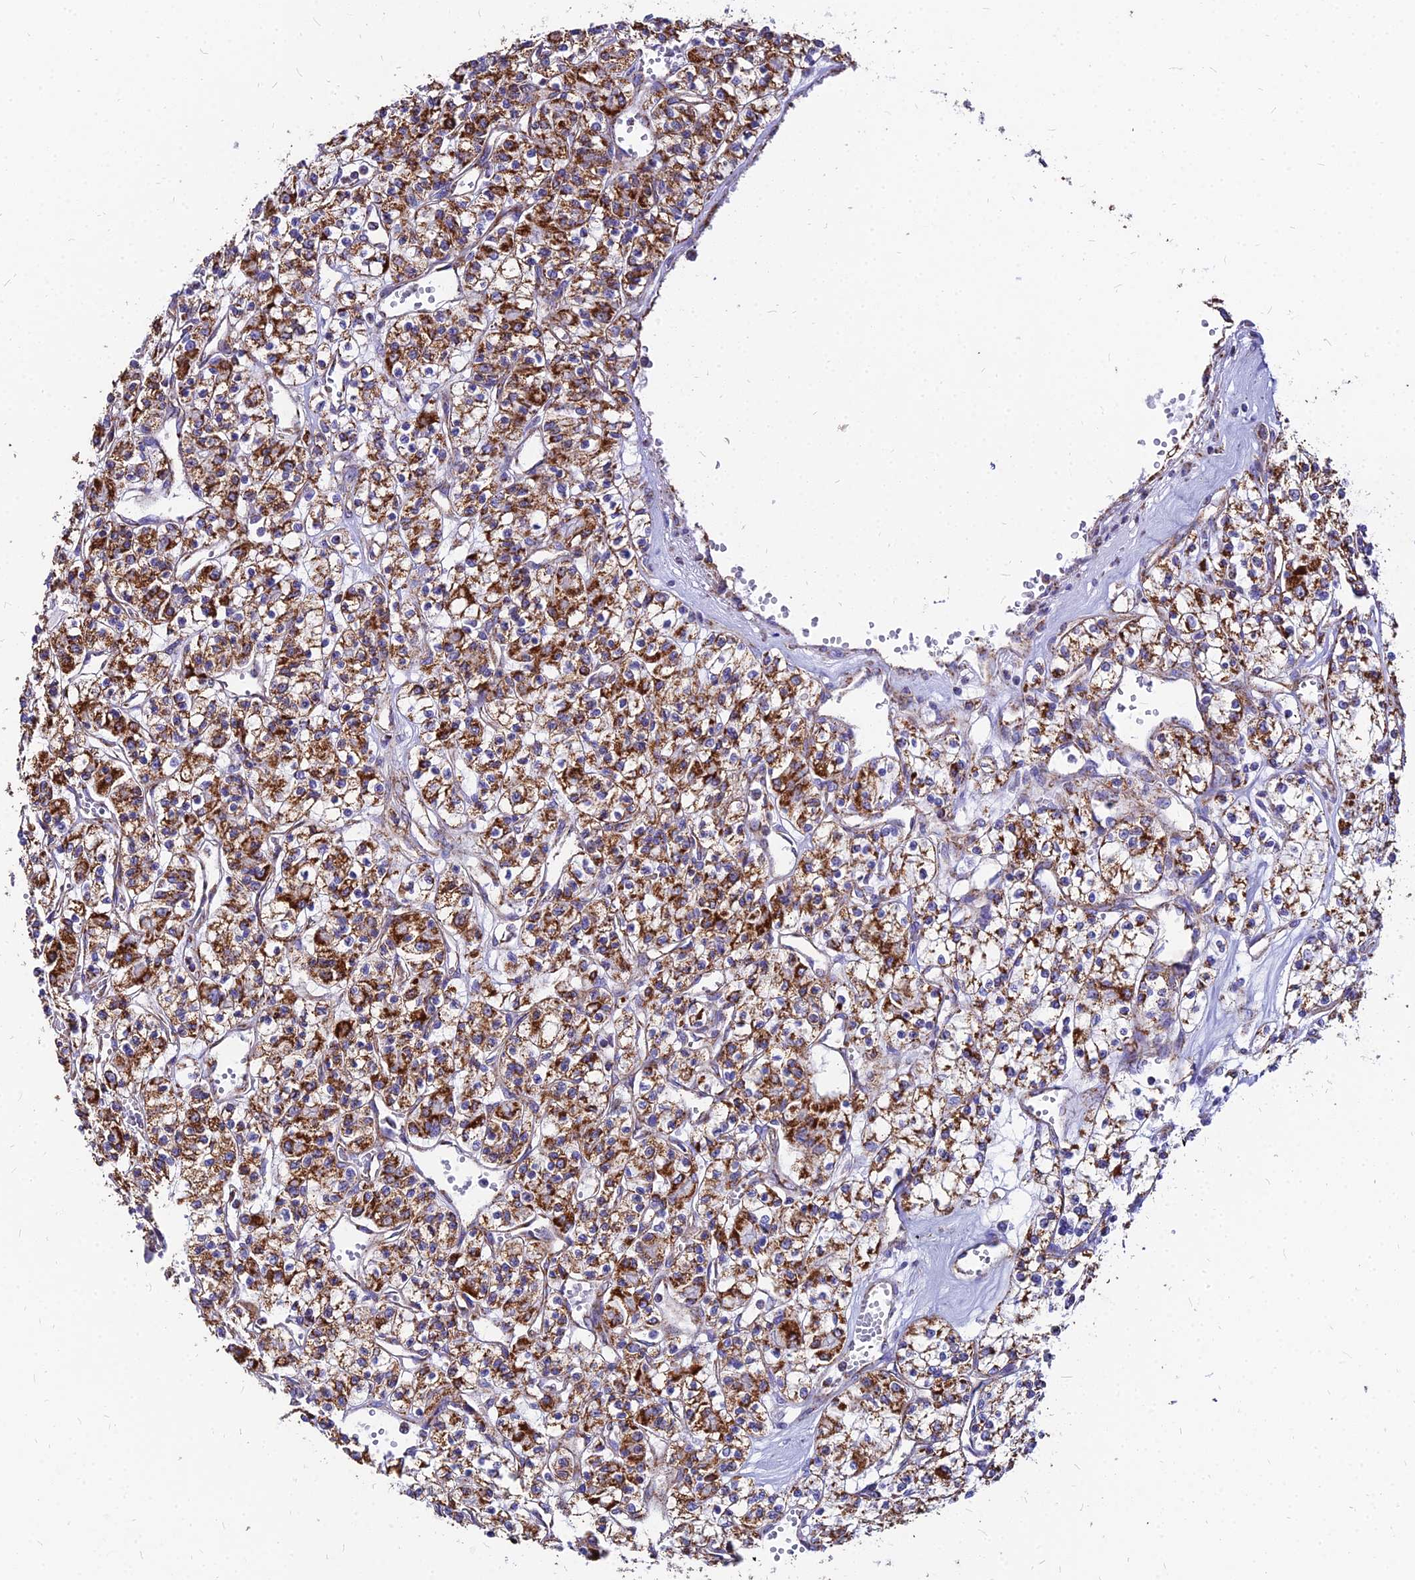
{"staining": {"intensity": "strong", "quantity": ">75%", "location": "cytoplasmic/membranous"}, "tissue": "renal cancer", "cell_type": "Tumor cells", "image_type": "cancer", "snomed": [{"axis": "morphology", "description": "Adenocarcinoma, NOS"}, {"axis": "topography", "description": "Kidney"}], "caption": "A high amount of strong cytoplasmic/membranous positivity is appreciated in about >75% of tumor cells in renal adenocarcinoma tissue.", "gene": "DLD", "patient": {"sex": "female", "age": 59}}